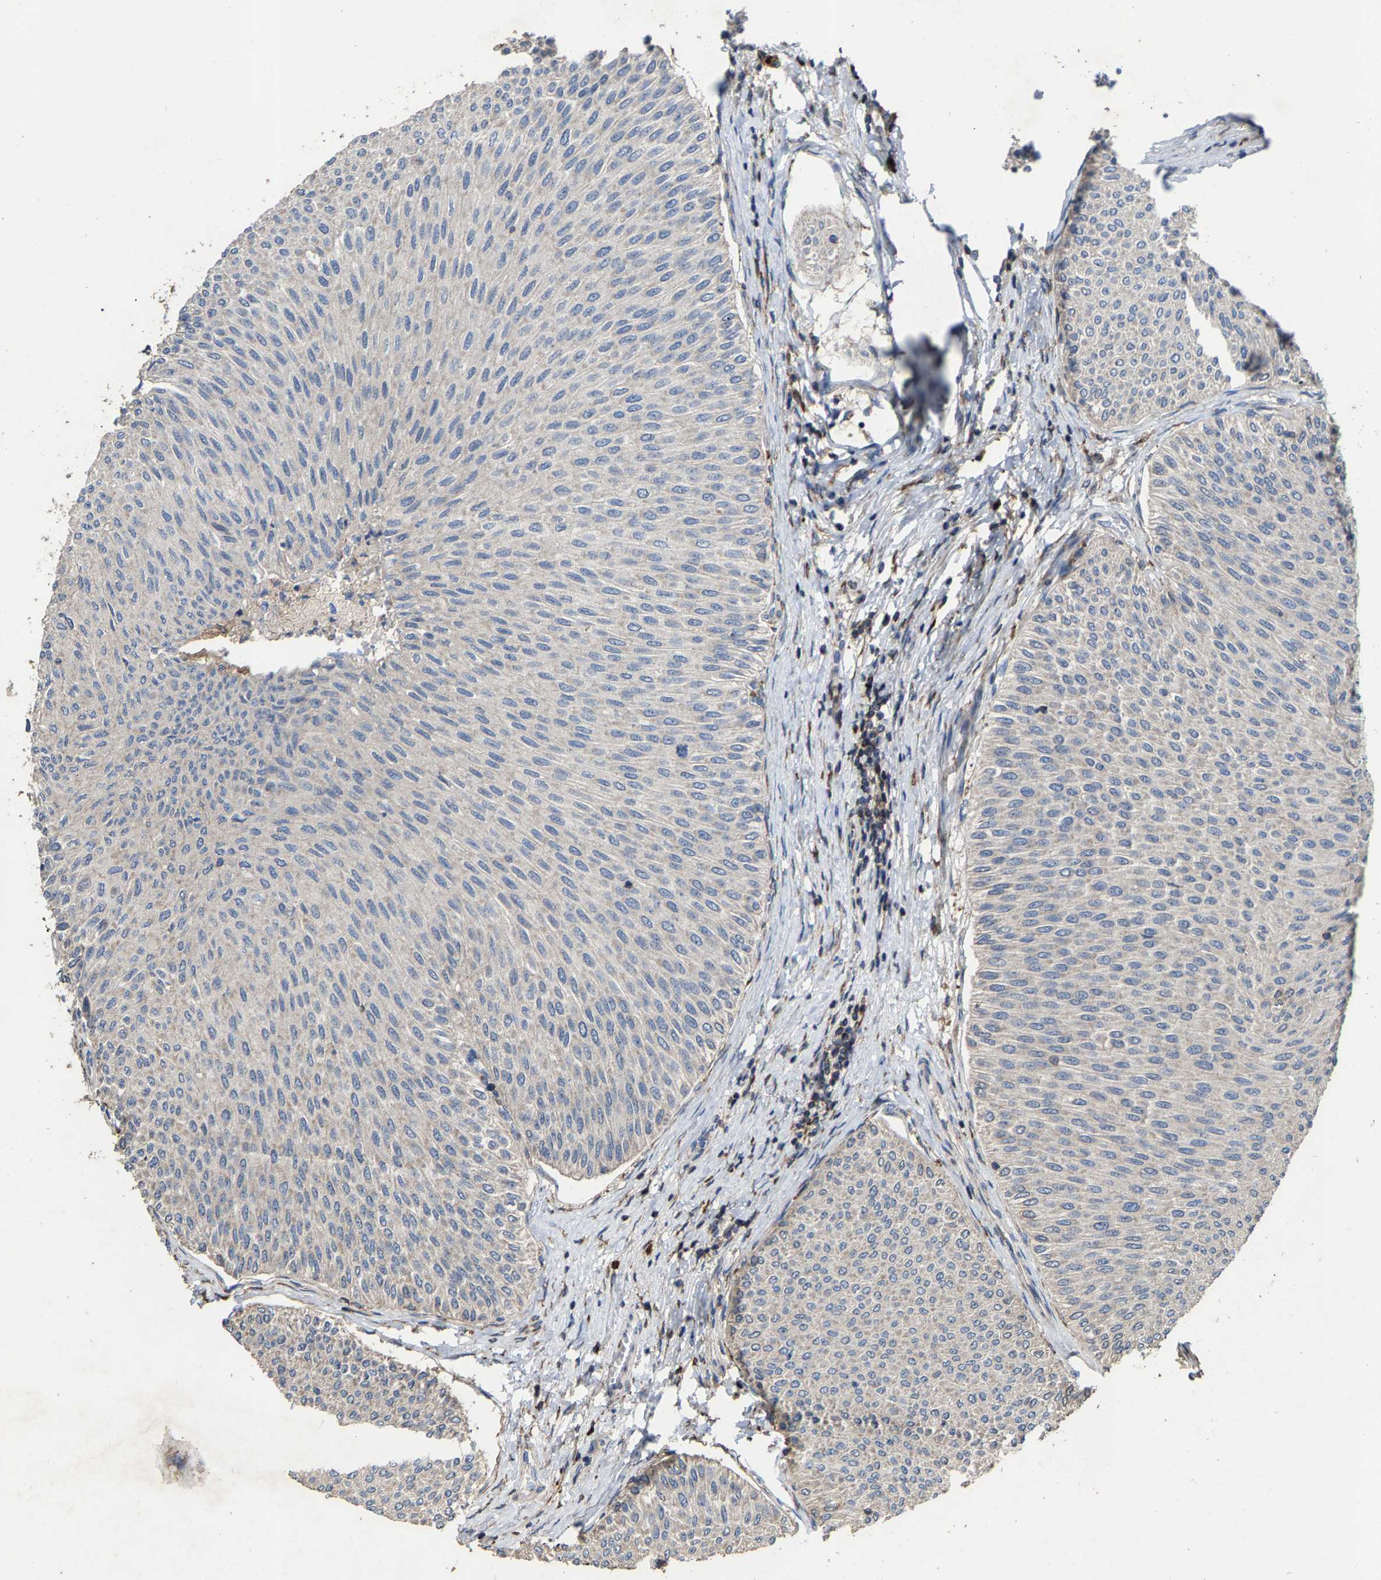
{"staining": {"intensity": "negative", "quantity": "none", "location": "none"}, "tissue": "urothelial cancer", "cell_type": "Tumor cells", "image_type": "cancer", "snomed": [{"axis": "morphology", "description": "Urothelial carcinoma, Low grade"}, {"axis": "topography", "description": "Urinary bladder"}], "caption": "Protein analysis of urothelial carcinoma (low-grade) shows no significant staining in tumor cells. (Brightfield microscopy of DAB (3,3'-diaminobenzidine) IHC at high magnification).", "gene": "FGD3", "patient": {"sex": "male", "age": 78}}